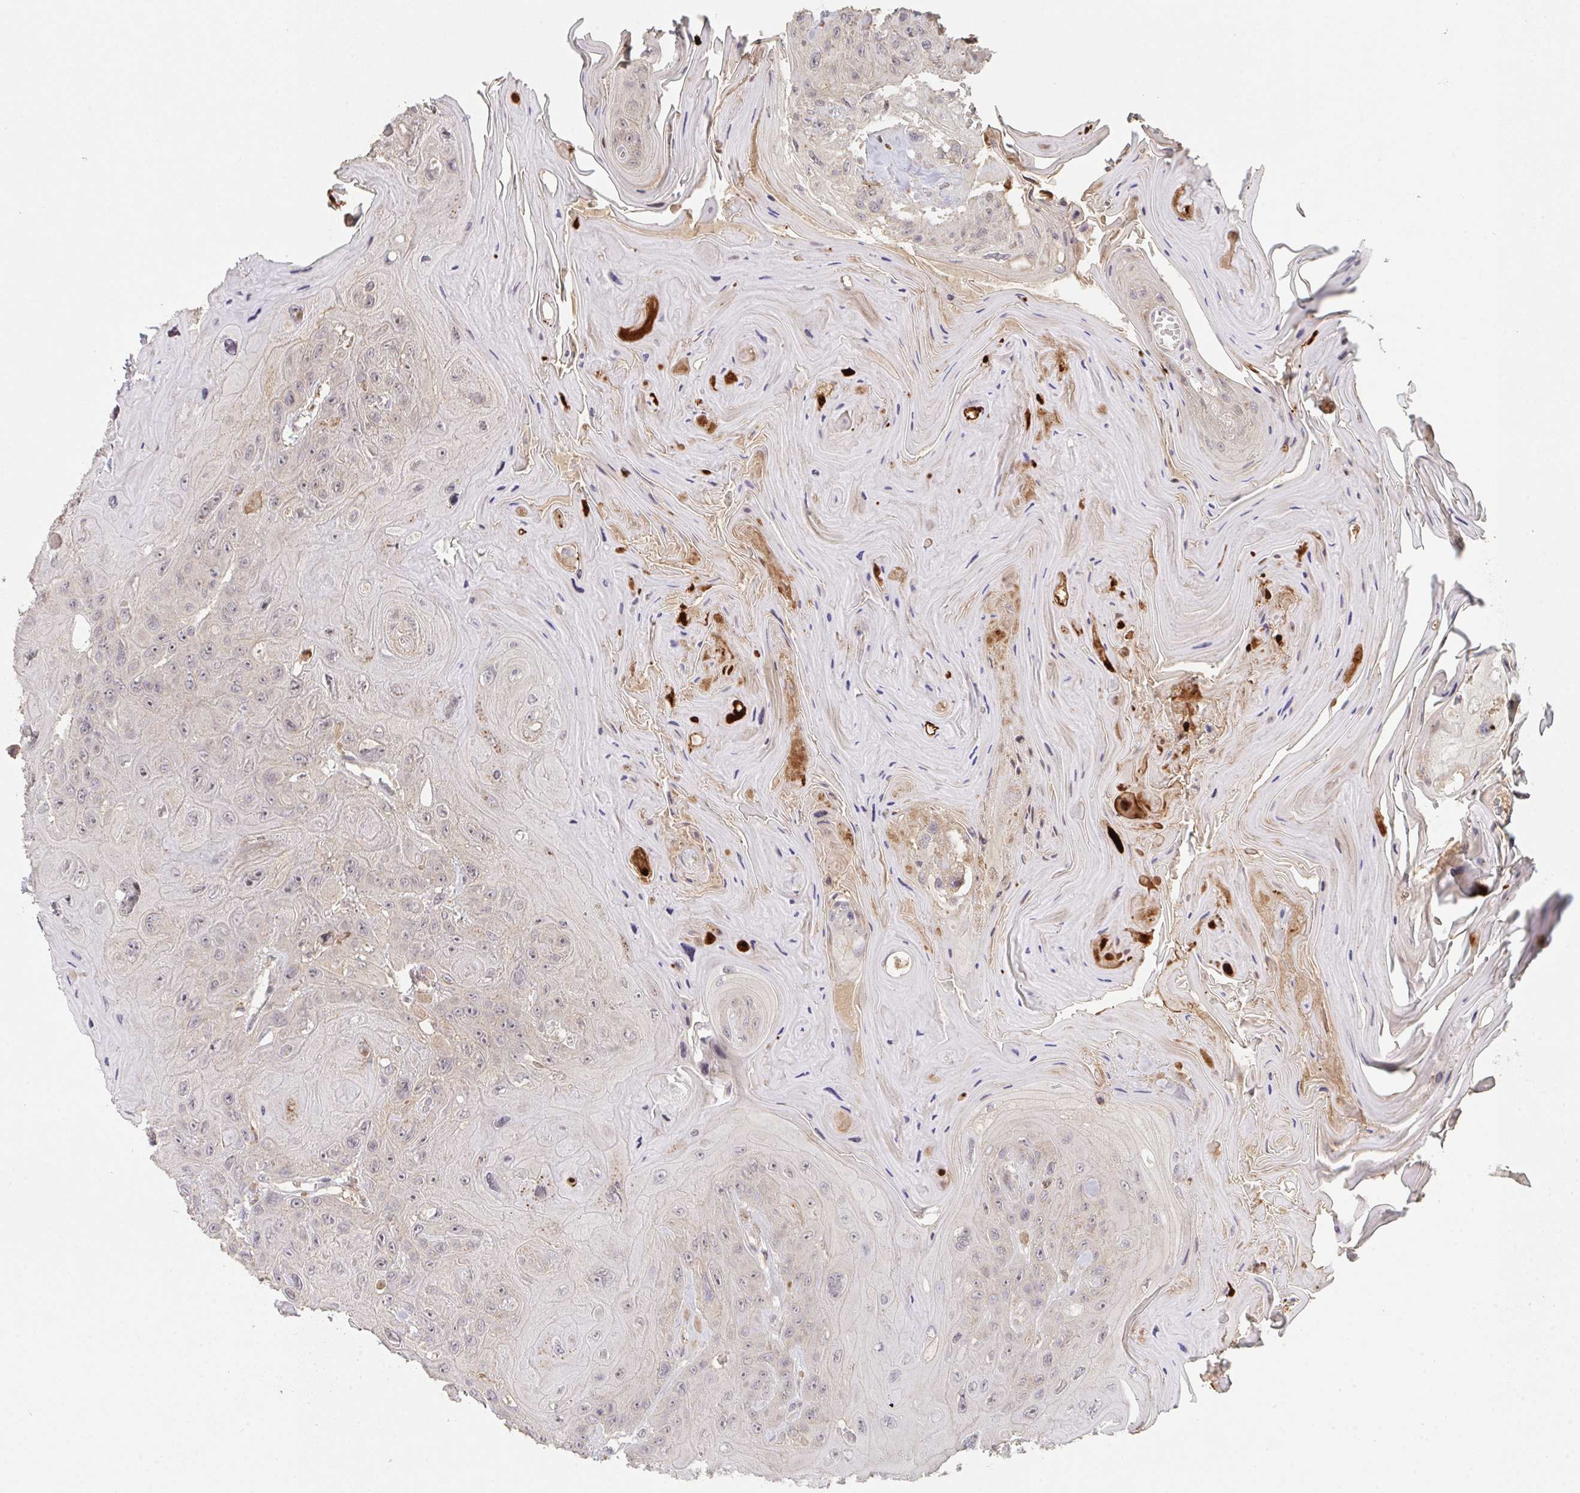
{"staining": {"intensity": "weak", "quantity": ">75%", "location": "nuclear"}, "tissue": "head and neck cancer", "cell_type": "Tumor cells", "image_type": "cancer", "snomed": [{"axis": "morphology", "description": "Squamous cell carcinoma, NOS"}, {"axis": "topography", "description": "Head-Neck"}], "caption": "Immunohistochemical staining of human head and neck cancer reveals low levels of weak nuclear protein expression in about >75% of tumor cells.", "gene": "DCST1", "patient": {"sex": "female", "age": 59}}